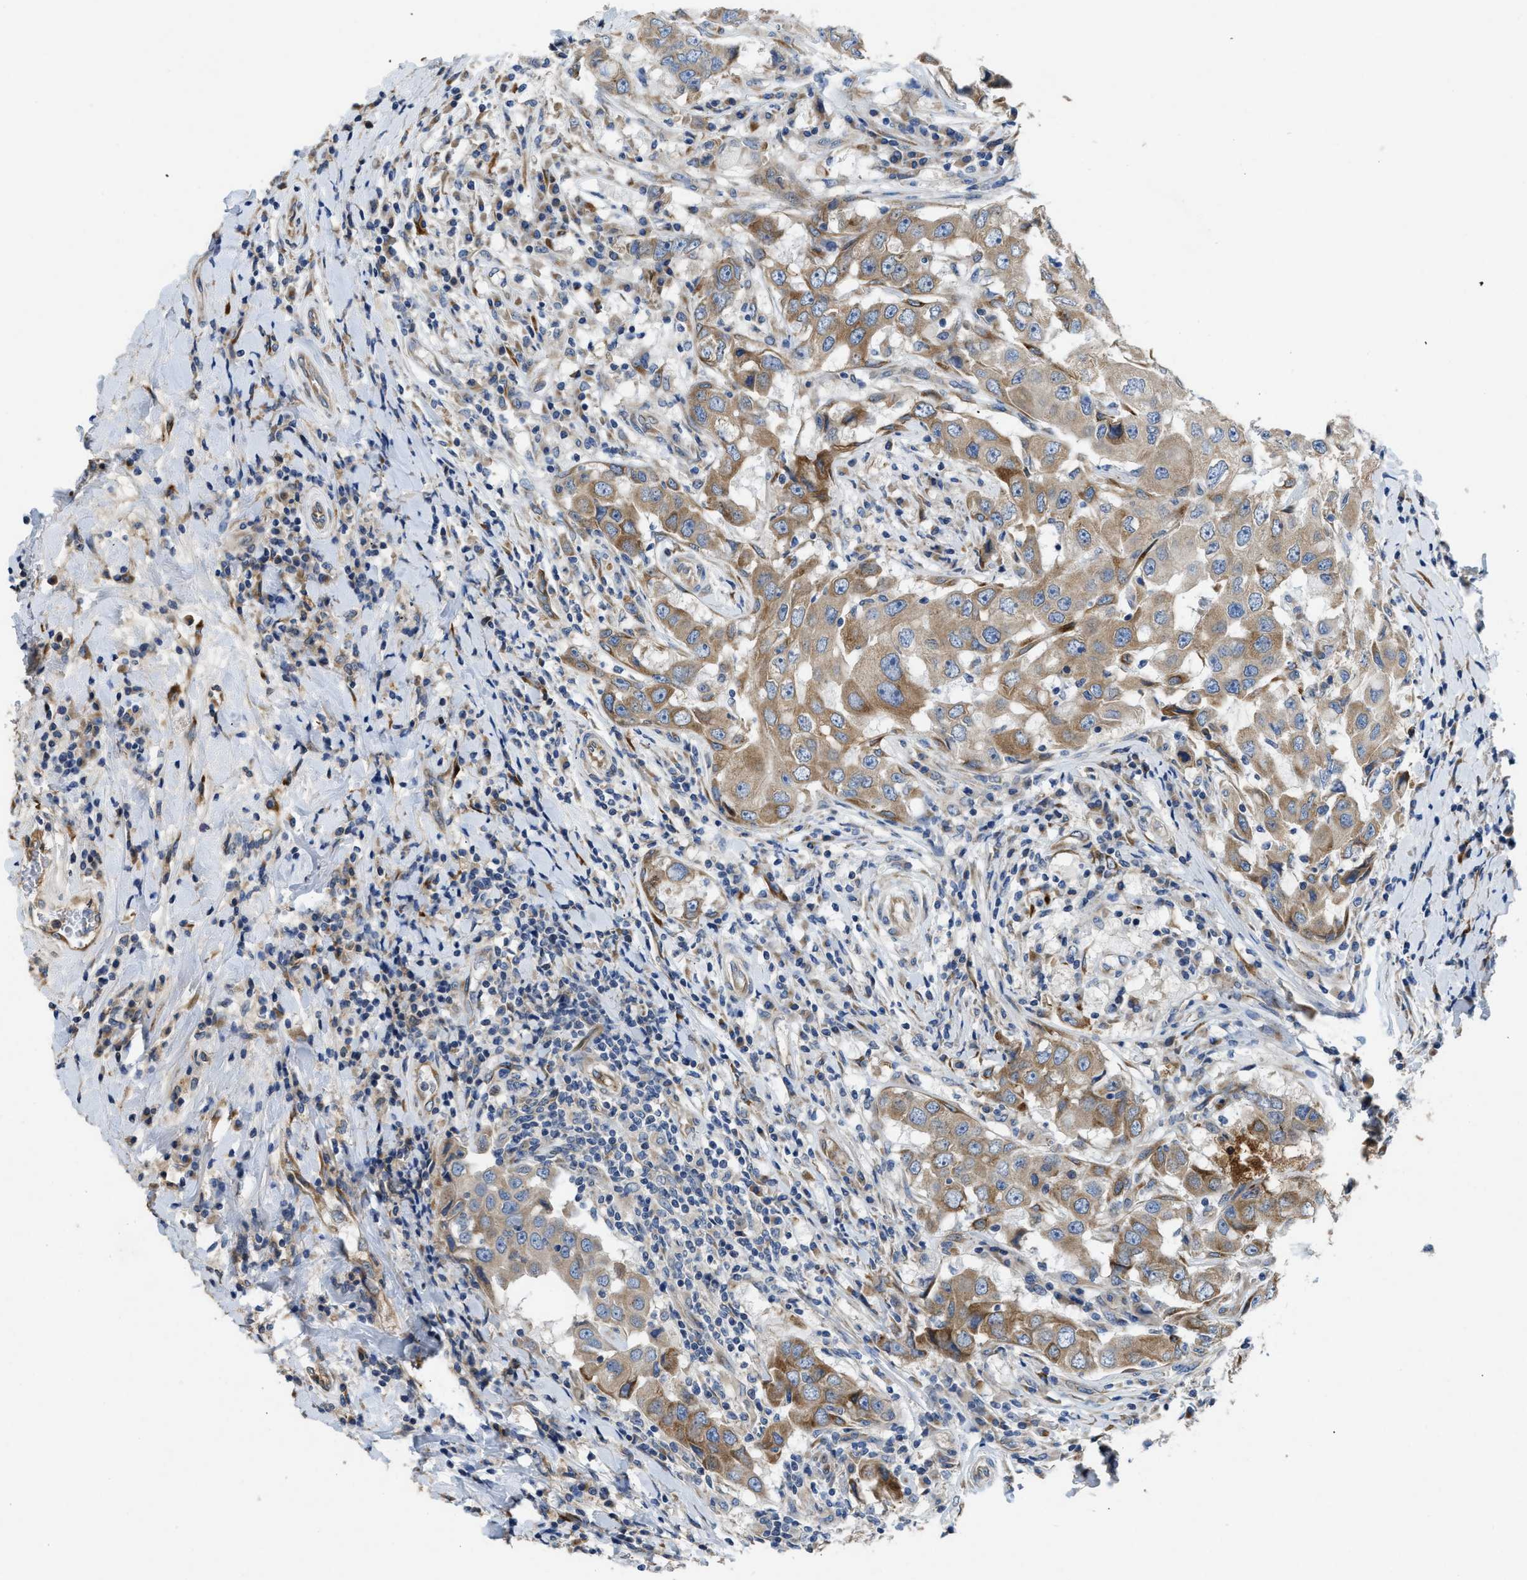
{"staining": {"intensity": "moderate", "quantity": ">75%", "location": "cytoplasmic/membranous"}, "tissue": "breast cancer", "cell_type": "Tumor cells", "image_type": "cancer", "snomed": [{"axis": "morphology", "description": "Duct carcinoma"}, {"axis": "topography", "description": "Breast"}], "caption": "DAB (3,3'-diaminobenzidine) immunohistochemical staining of human breast cancer (intraductal carcinoma) exhibits moderate cytoplasmic/membranous protein staining in approximately >75% of tumor cells. (Stains: DAB in brown, nuclei in blue, Microscopy: brightfield microscopy at high magnification).", "gene": "GGCX", "patient": {"sex": "female", "age": 27}}